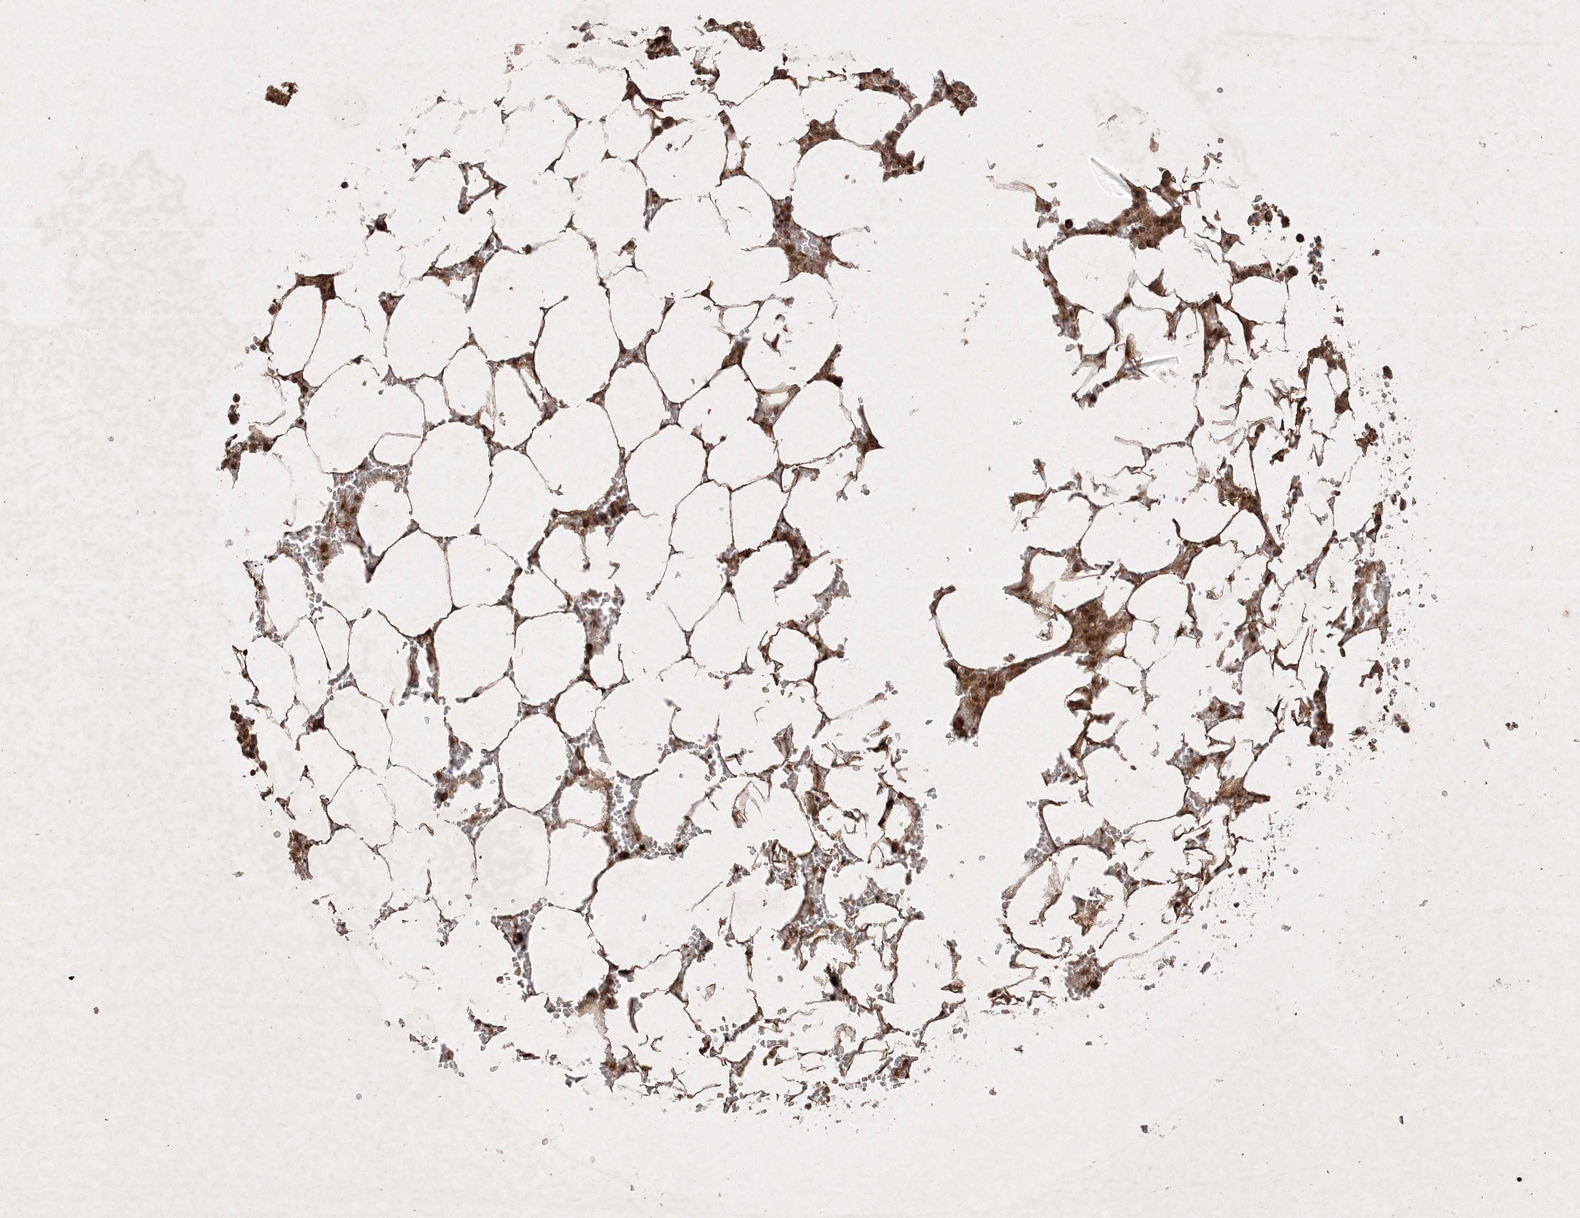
{"staining": {"intensity": "moderate", "quantity": ">75%", "location": "cytoplasmic/membranous,nuclear"}, "tissue": "bone marrow", "cell_type": "Hematopoietic cells", "image_type": "normal", "snomed": [{"axis": "morphology", "description": "Normal tissue, NOS"}, {"axis": "topography", "description": "Bone marrow"}], "caption": "A medium amount of moderate cytoplasmic/membranous,nuclear staining is identified in approximately >75% of hematopoietic cells in normal bone marrow.", "gene": "PTK6", "patient": {"sex": "male", "age": 70}}